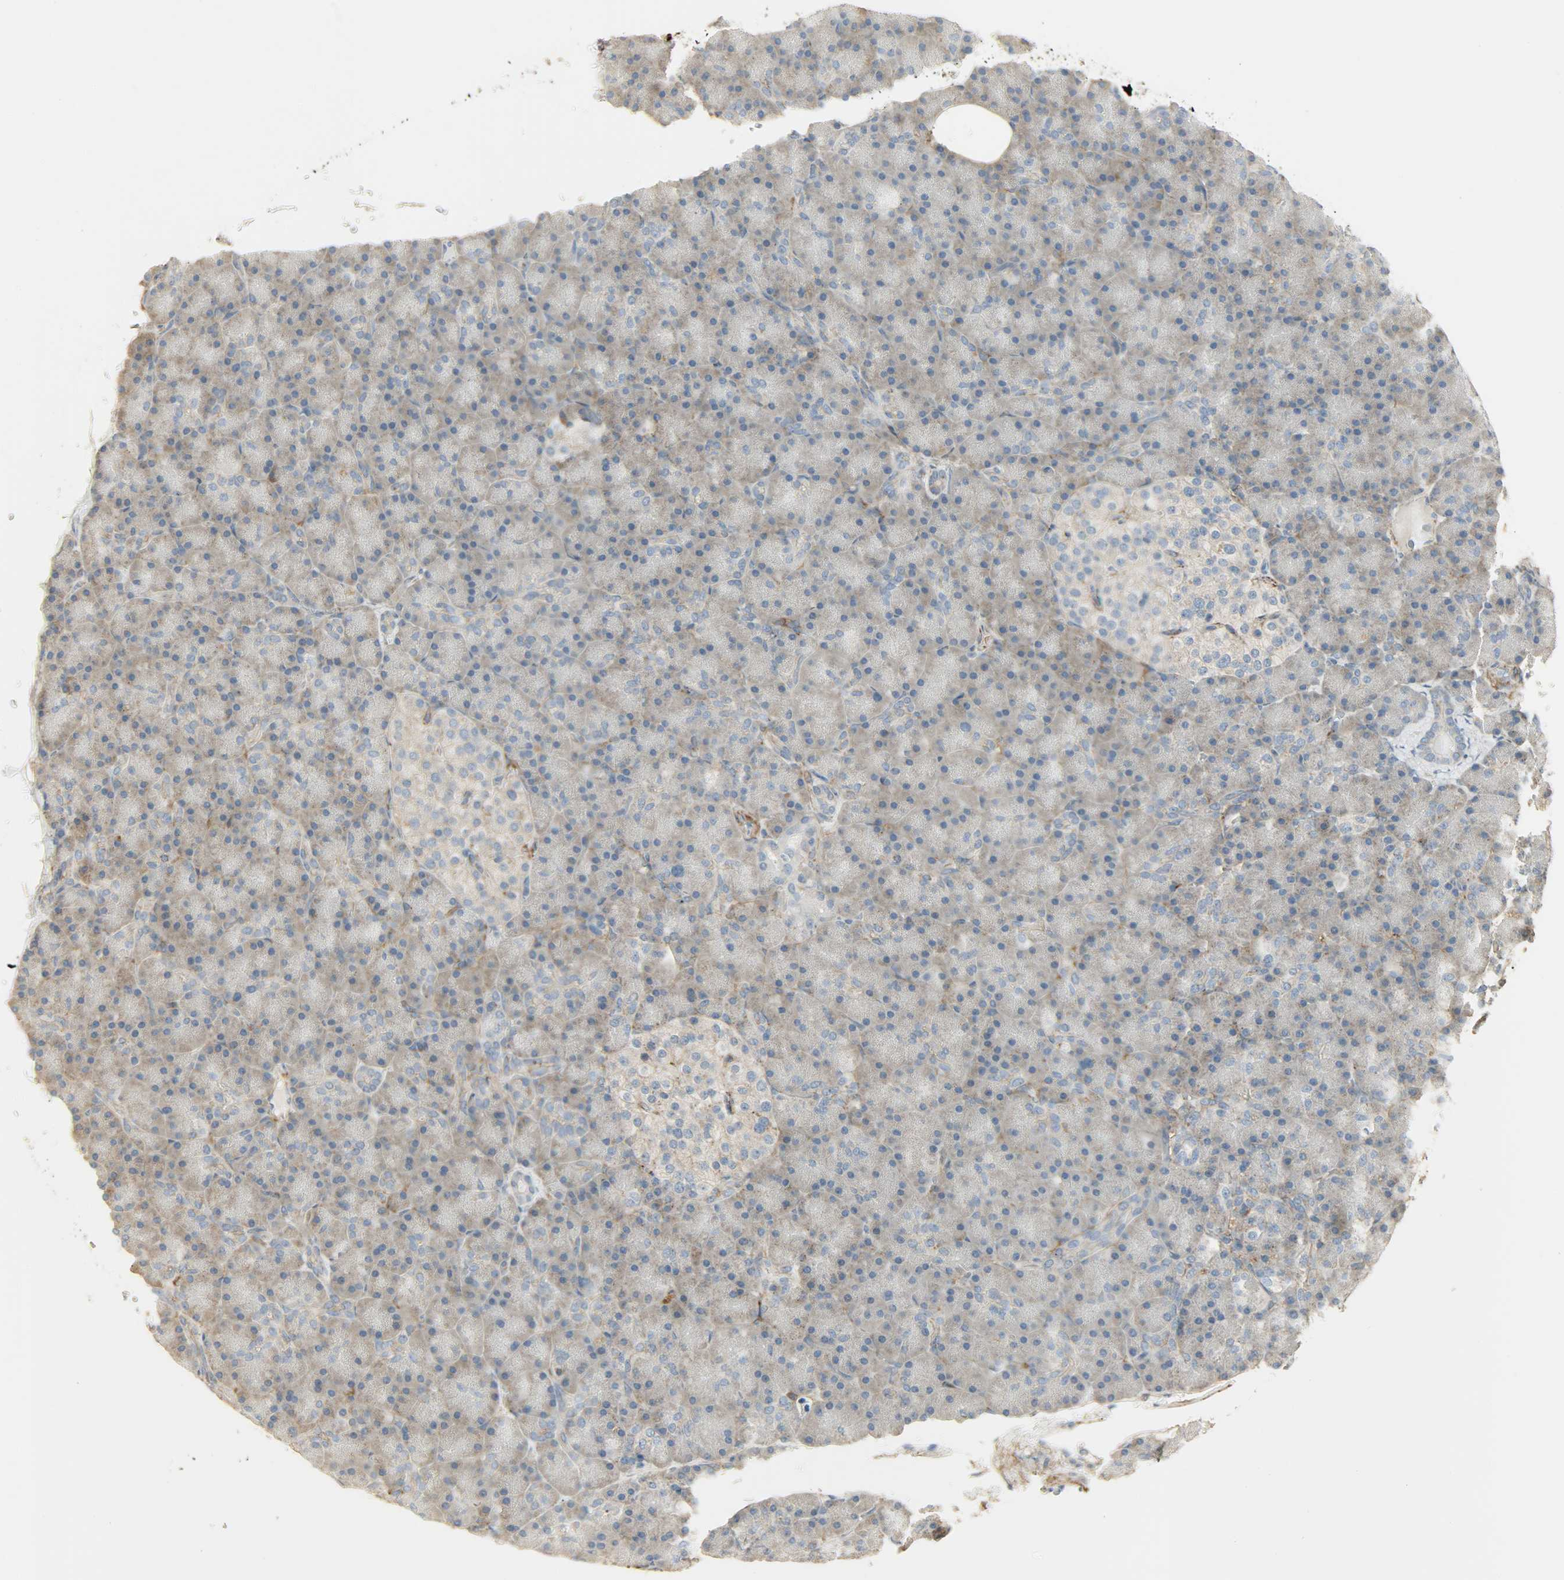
{"staining": {"intensity": "weak", "quantity": "25%-75%", "location": "cytoplasmic/membranous"}, "tissue": "pancreas", "cell_type": "Exocrine glandular cells", "image_type": "normal", "snomed": [{"axis": "morphology", "description": "Normal tissue, NOS"}, {"axis": "topography", "description": "Pancreas"}], "caption": "Pancreas stained with immunohistochemistry (IHC) shows weak cytoplasmic/membranous expression in approximately 25%-75% of exocrine glandular cells. (brown staining indicates protein expression, while blue staining denotes nuclei).", "gene": "ENPEP", "patient": {"sex": "female", "age": 43}}